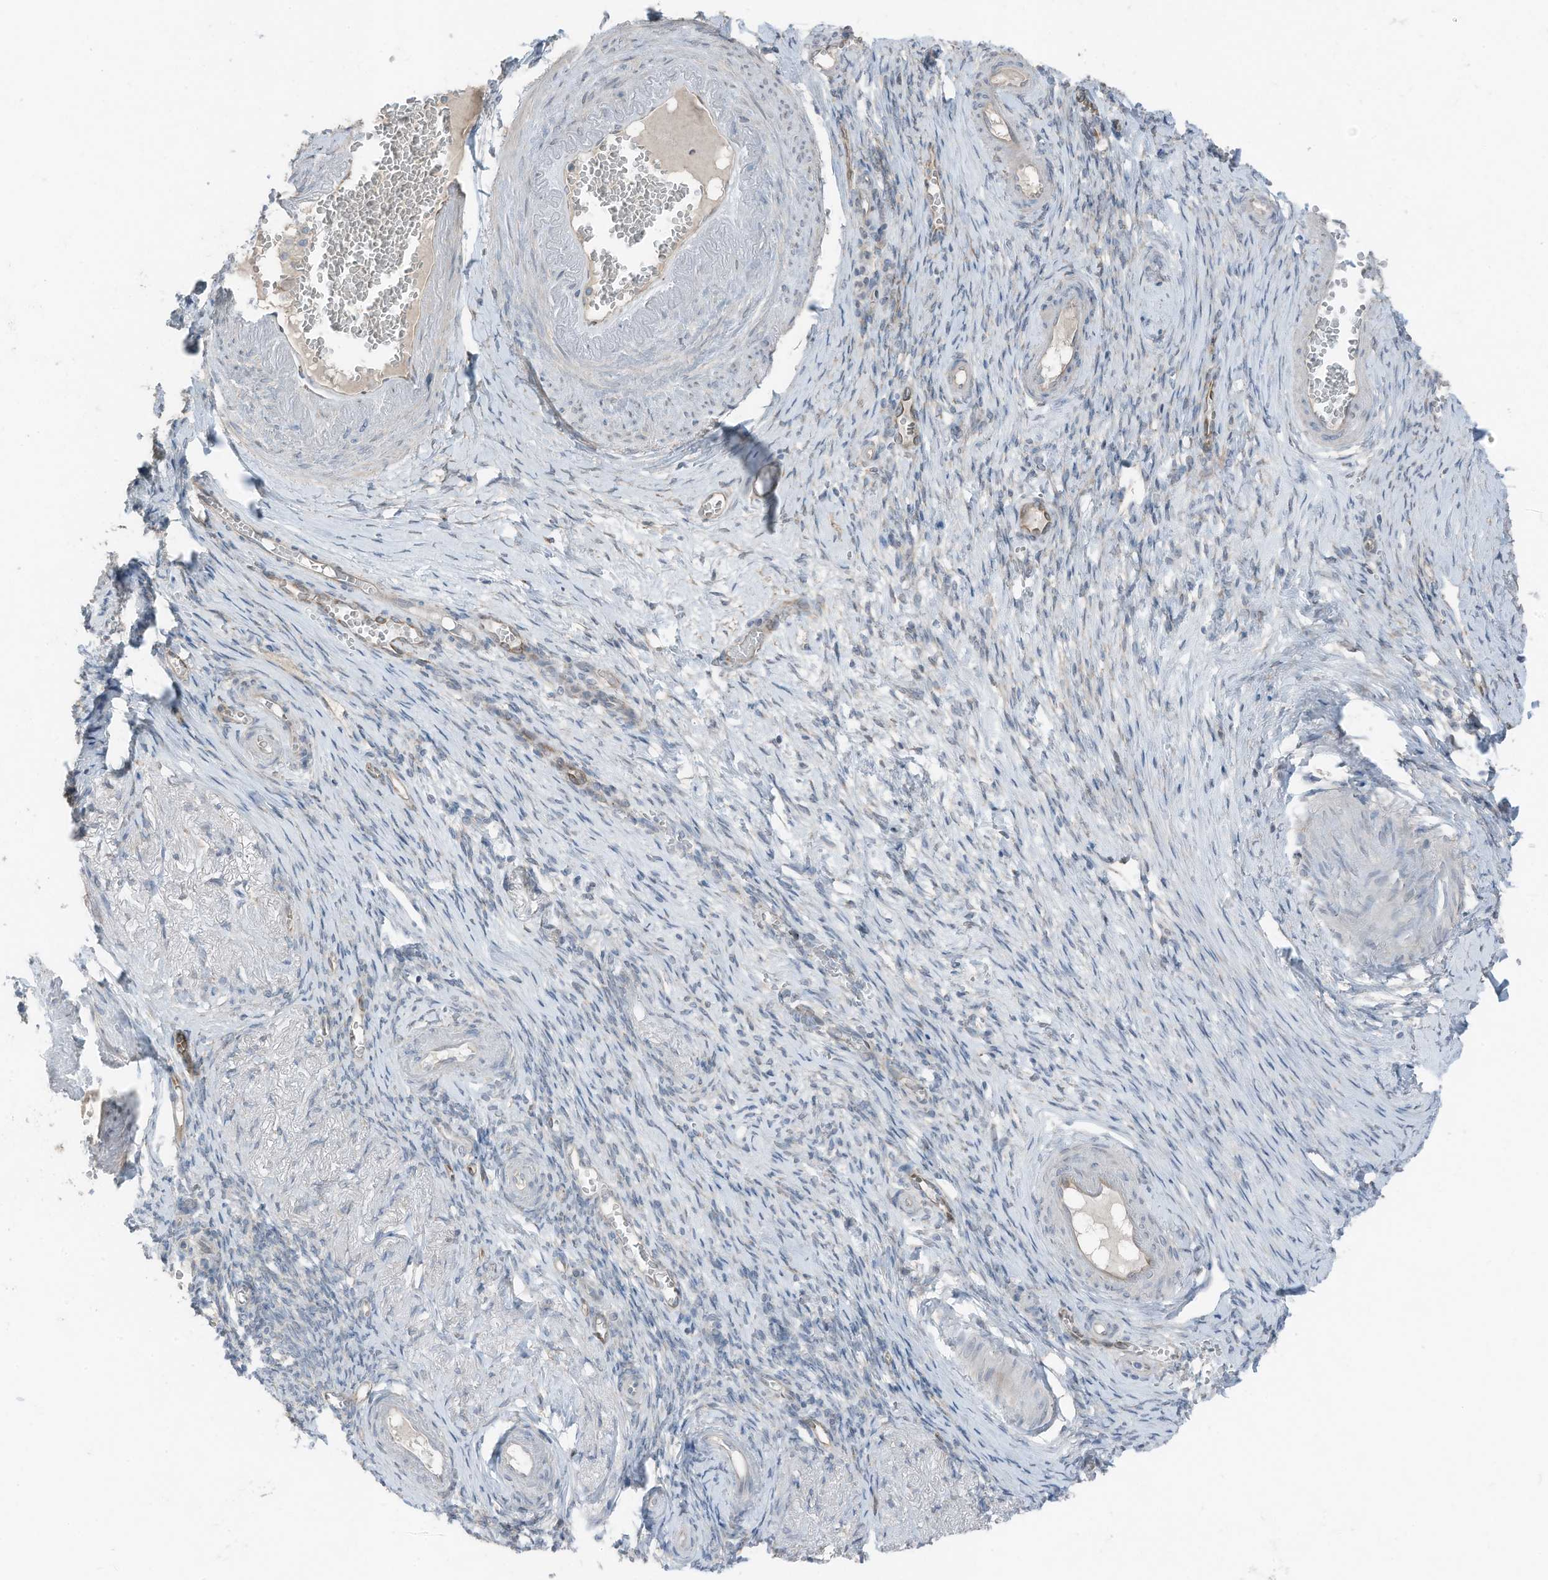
{"staining": {"intensity": "negative", "quantity": "none", "location": "none"}, "tissue": "adipose tissue", "cell_type": "Adipocytes", "image_type": "normal", "snomed": [{"axis": "morphology", "description": "Normal tissue, NOS"}, {"axis": "topography", "description": "Vascular tissue"}, {"axis": "topography", "description": "Fallopian tube"}, {"axis": "topography", "description": "Ovary"}], "caption": "IHC photomicrograph of unremarkable adipose tissue: adipose tissue stained with DAB (3,3'-diaminobenzidine) exhibits no significant protein positivity in adipocytes.", "gene": "ARHGEF33", "patient": {"sex": "female", "age": 67}}